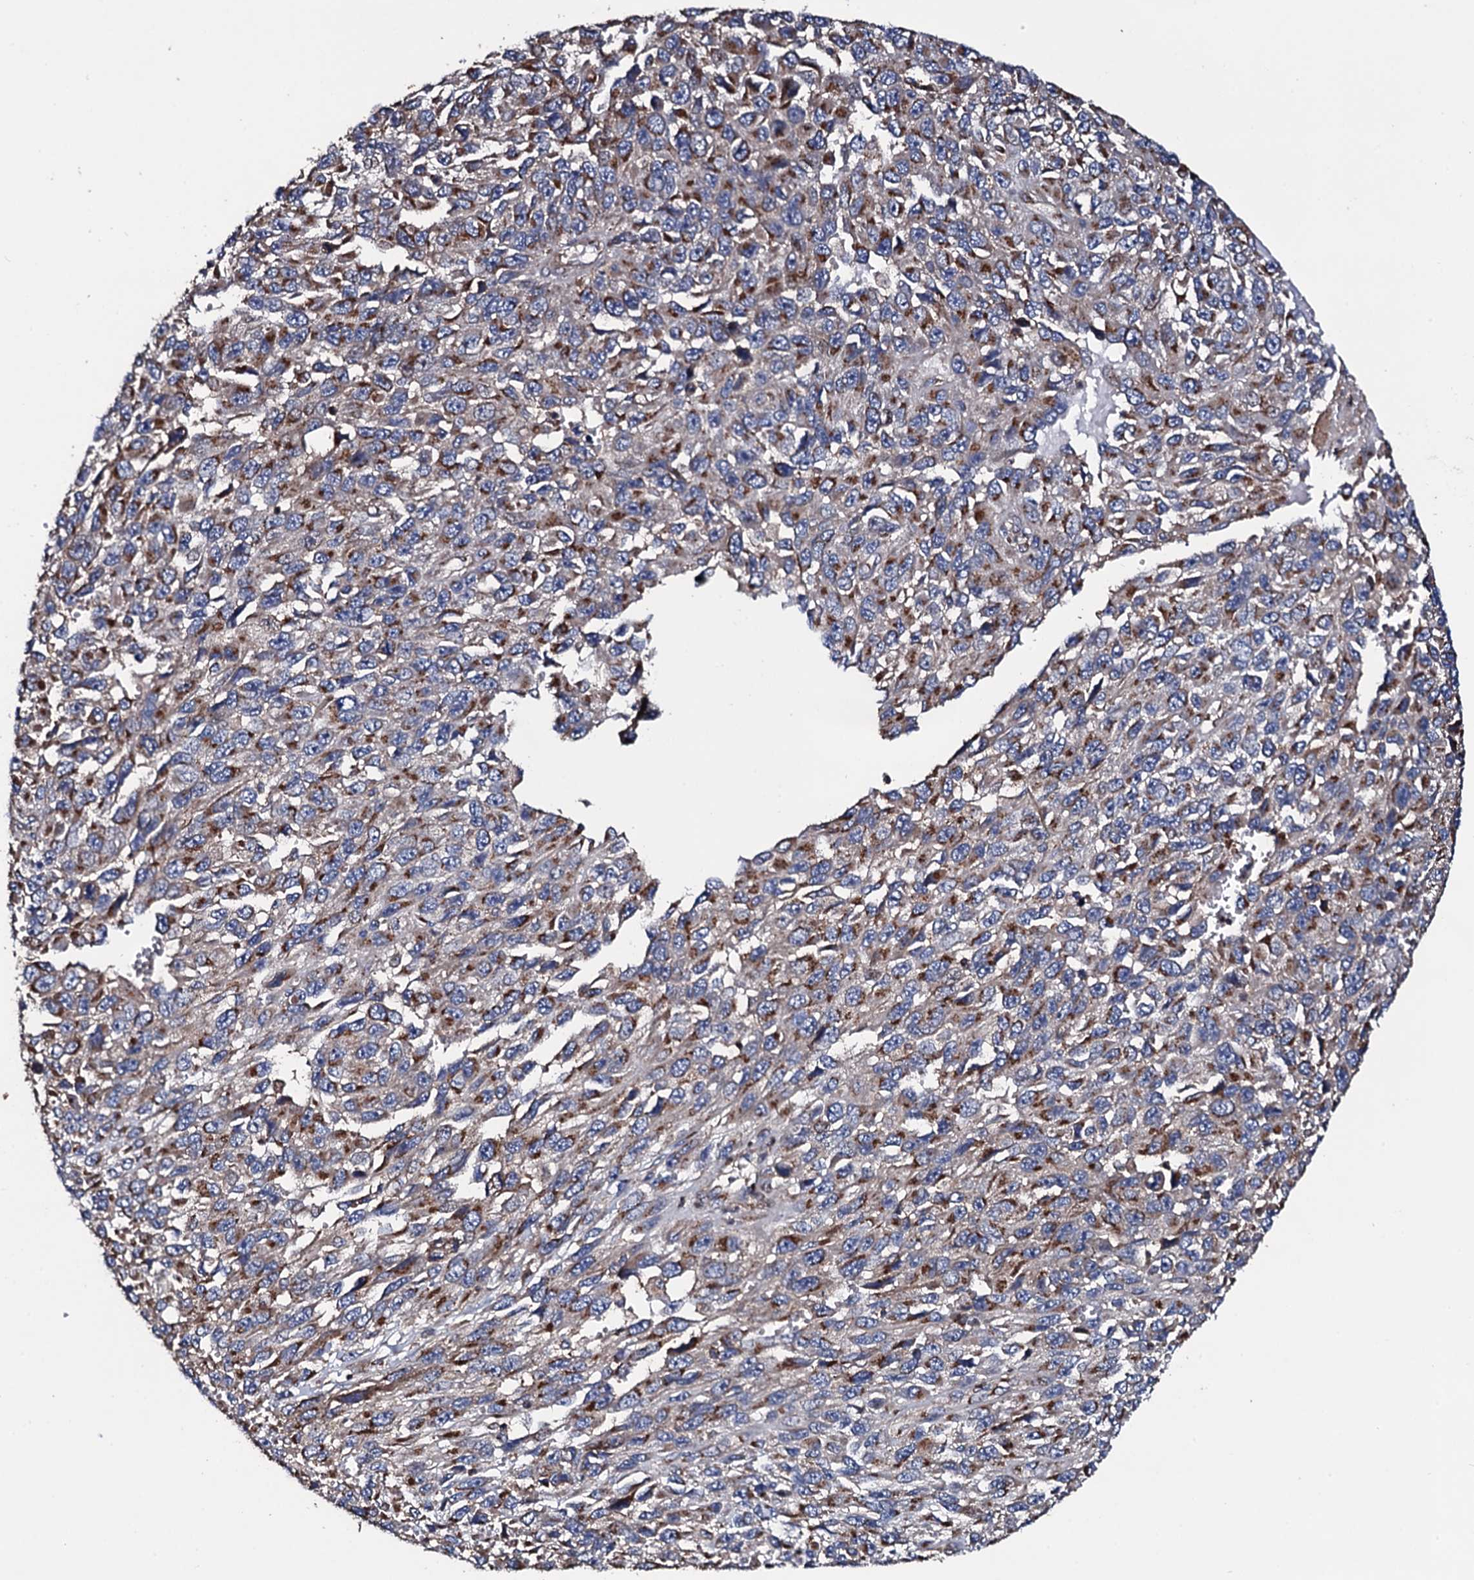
{"staining": {"intensity": "moderate", "quantity": ">75%", "location": "cytoplasmic/membranous"}, "tissue": "melanoma", "cell_type": "Tumor cells", "image_type": "cancer", "snomed": [{"axis": "morphology", "description": "Normal tissue, NOS"}, {"axis": "morphology", "description": "Malignant melanoma, NOS"}, {"axis": "topography", "description": "Skin"}], "caption": "This is an image of immunohistochemistry (IHC) staining of malignant melanoma, which shows moderate positivity in the cytoplasmic/membranous of tumor cells.", "gene": "PLET1", "patient": {"sex": "female", "age": 96}}